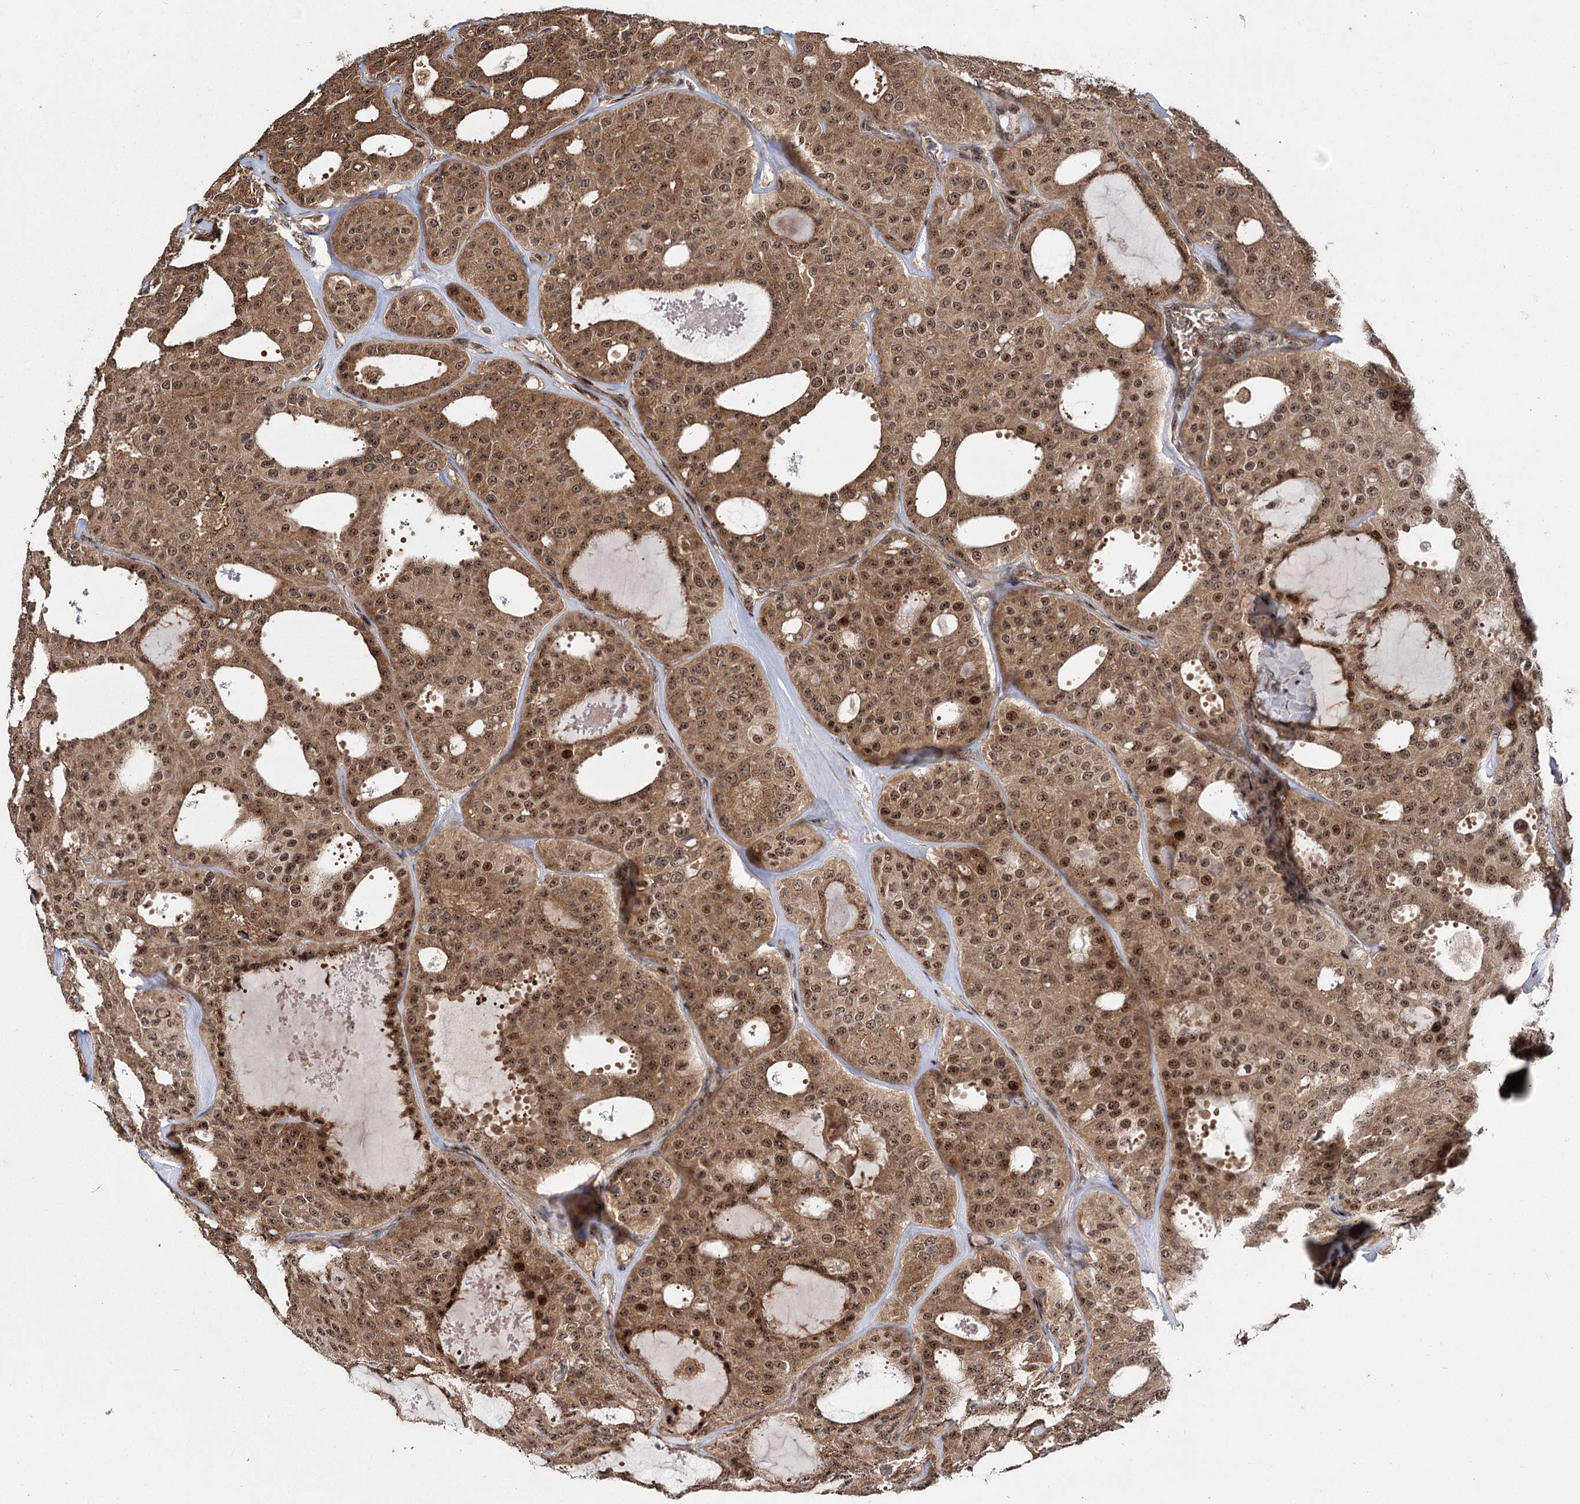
{"staining": {"intensity": "moderate", "quantity": ">75%", "location": "cytoplasmic/membranous,nuclear"}, "tissue": "thyroid cancer", "cell_type": "Tumor cells", "image_type": "cancer", "snomed": [{"axis": "morphology", "description": "Follicular adenoma carcinoma, NOS"}, {"axis": "topography", "description": "Thyroid gland"}], "caption": "An immunohistochemistry micrograph of neoplastic tissue is shown. Protein staining in brown highlights moderate cytoplasmic/membranous and nuclear positivity in follicular adenoma carcinoma (thyroid) within tumor cells.", "gene": "MKNK2", "patient": {"sex": "male", "age": 75}}